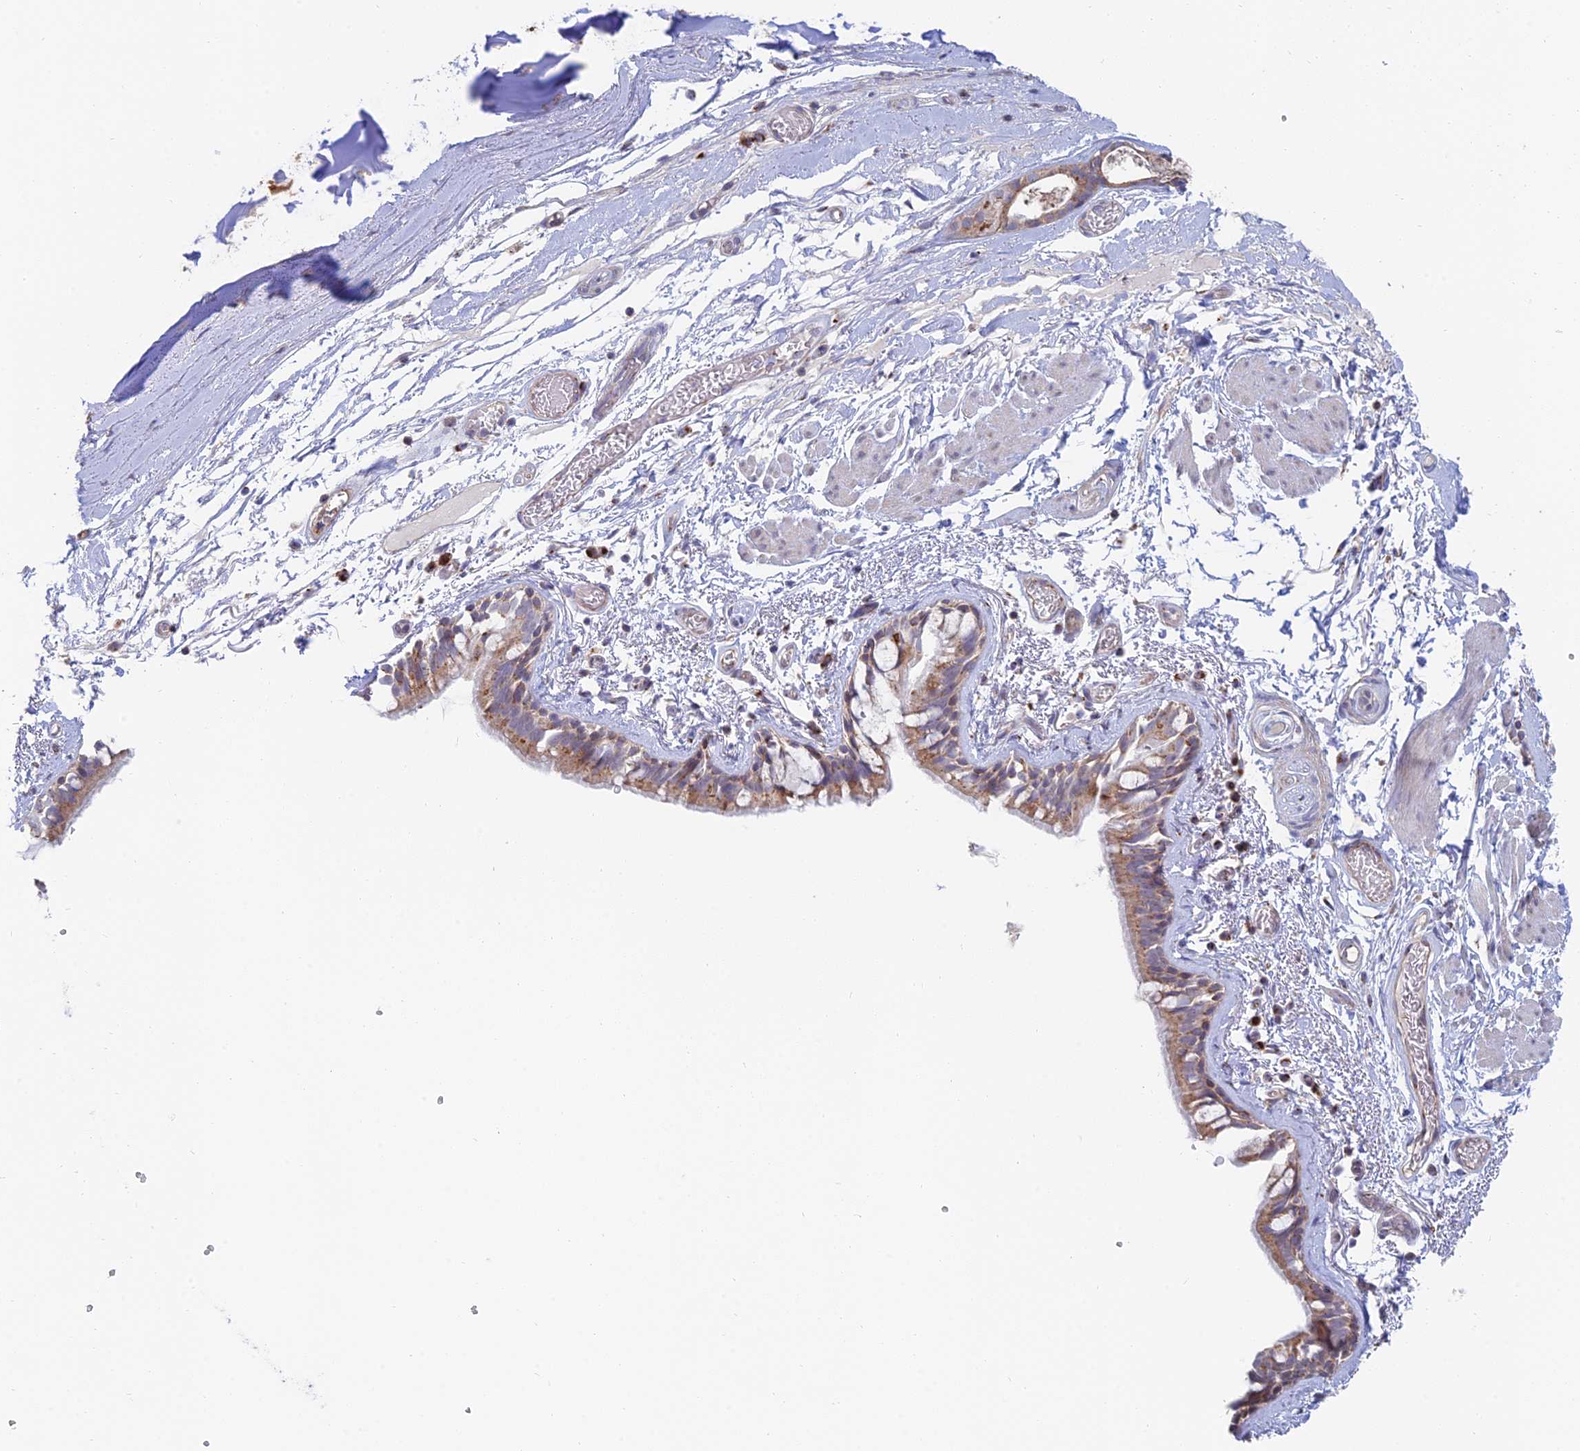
{"staining": {"intensity": "moderate", "quantity": "25%-75%", "location": "cytoplasmic/membranous"}, "tissue": "bronchus", "cell_type": "Respiratory epithelial cells", "image_type": "normal", "snomed": [{"axis": "morphology", "description": "Normal tissue, NOS"}, {"axis": "topography", "description": "Cartilage tissue"}], "caption": "Immunohistochemistry (IHC) photomicrograph of normal bronchus stained for a protein (brown), which reveals medium levels of moderate cytoplasmic/membranous staining in about 25%-75% of respiratory epithelial cells.", "gene": "ENSG00000267561", "patient": {"sex": "male", "age": 63}}